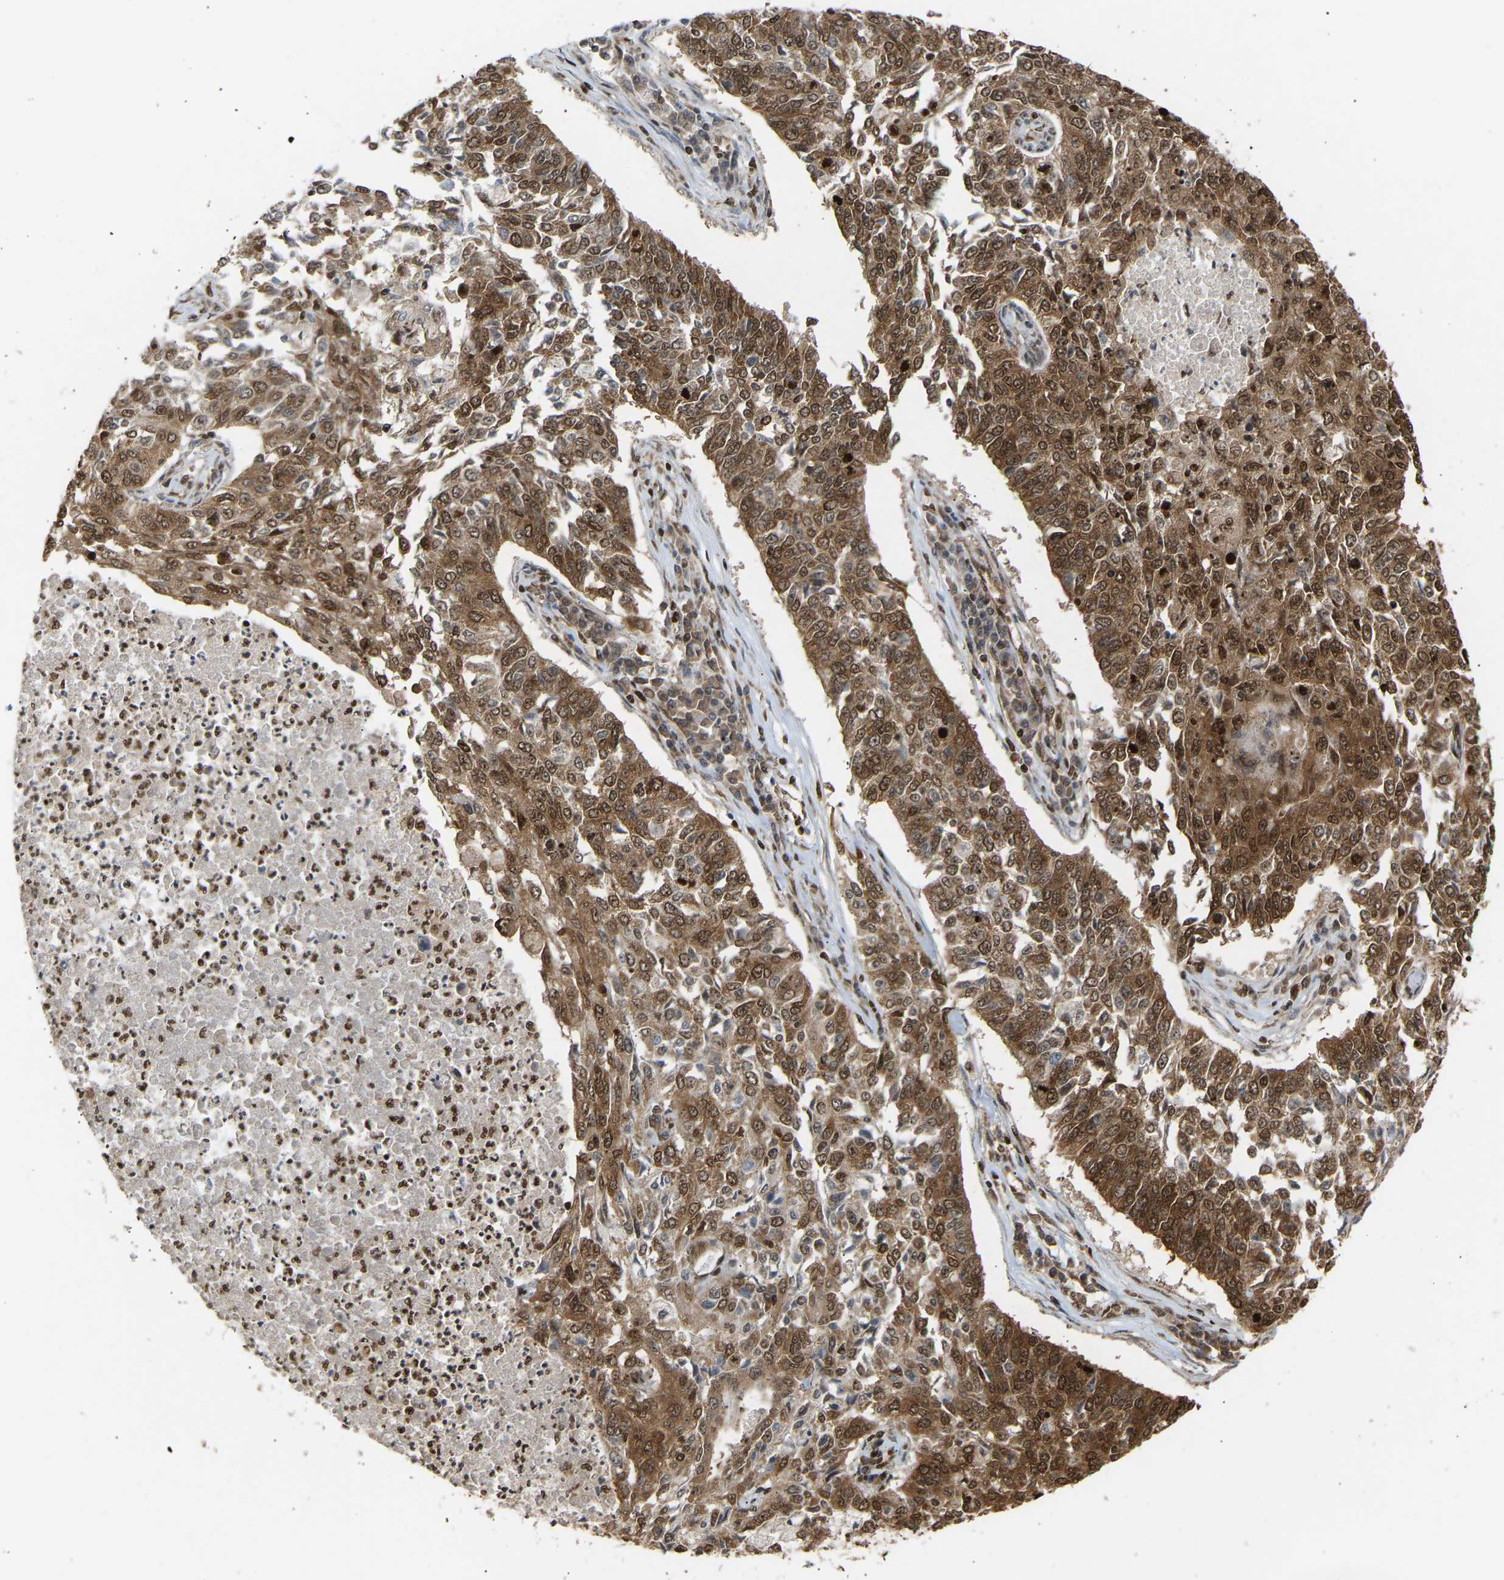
{"staining": {"intensity": "moderate", "quantity": ">75%", "location": "cytoplasmic/membranous,nuclear"}, "tissue": "lung cancer", "cell_type": "Tumor cells", "image_type": "cancer", "snomed": [{"axis": "morphology", "description": "Normal tissue, NOS"}, {"axis": "morphology", "description": "Squamous cell carcinoma, NOS"}, {"axis": "topography", "description": "Cartilage tissue"}, {"axis": "topography", "description": "Bronchus"}, {"axis": "topography", "description": "Lung"}], "caption": "Lung cancer tissue reveals moderate cytoplasmic/membranous and nuclear positivity in about >75% of tumor cells", "gene": "ALYREF", "patient": {"sex": "female", "age": 49}}